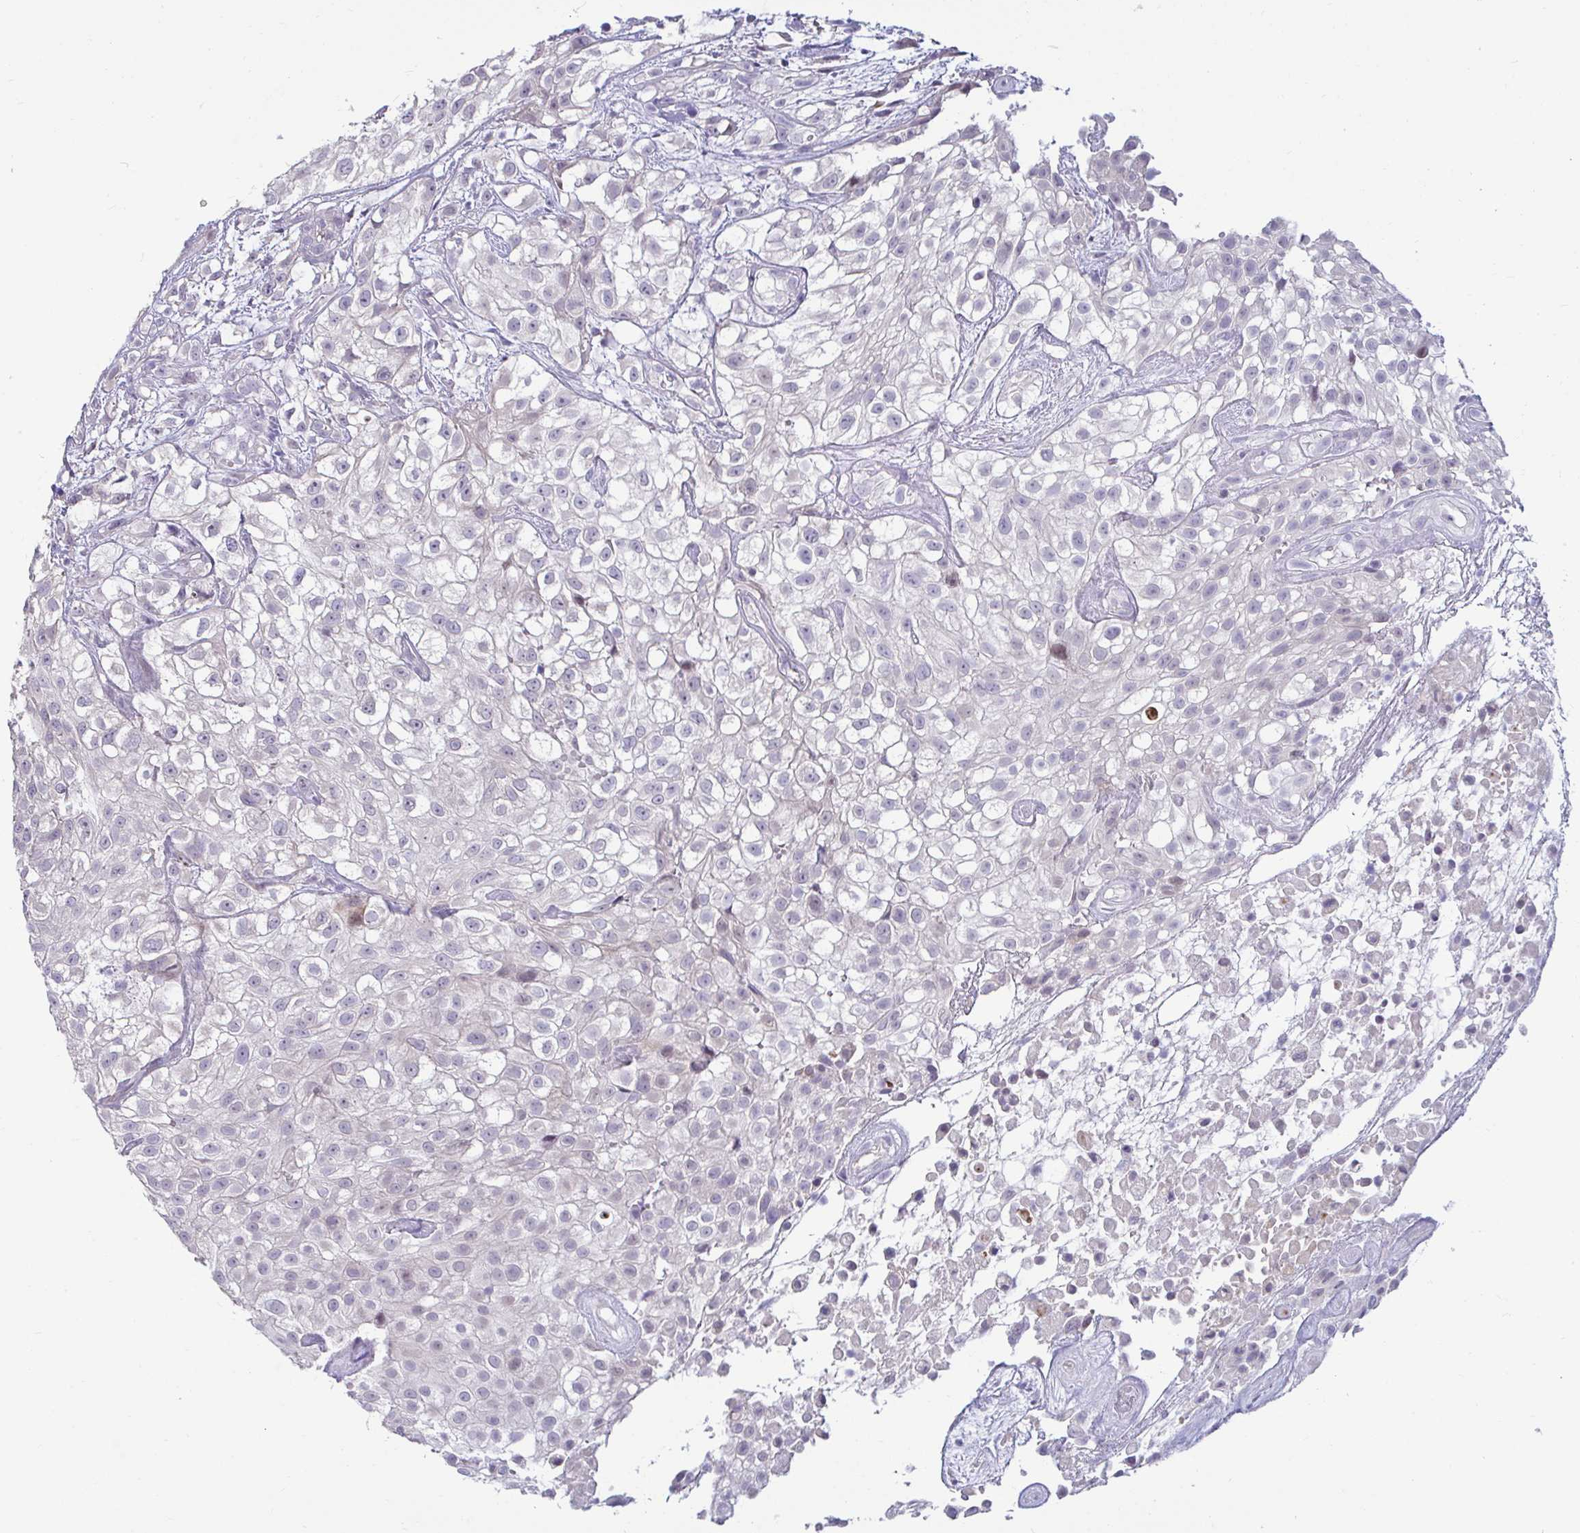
{"staining": {"intensity": "negative", "quantity": "none", "location": "none"}, "tissue": "urothelial cancer", "cell_type": "Tumor cells", "image_type": "cancer", "snomed": [{"axis": "morphology", "description": "Urothelial carcinoma, High grade"}, {"axis": "topography", "description": "Urinary bladder"}], "caption": "Immunohistochemical staining of human urothelial carcinoma (high-grade) displays no significant expression in tumor cells.", "gene": "GSTM1", "patient": {"sex": "male", "age": 56}}